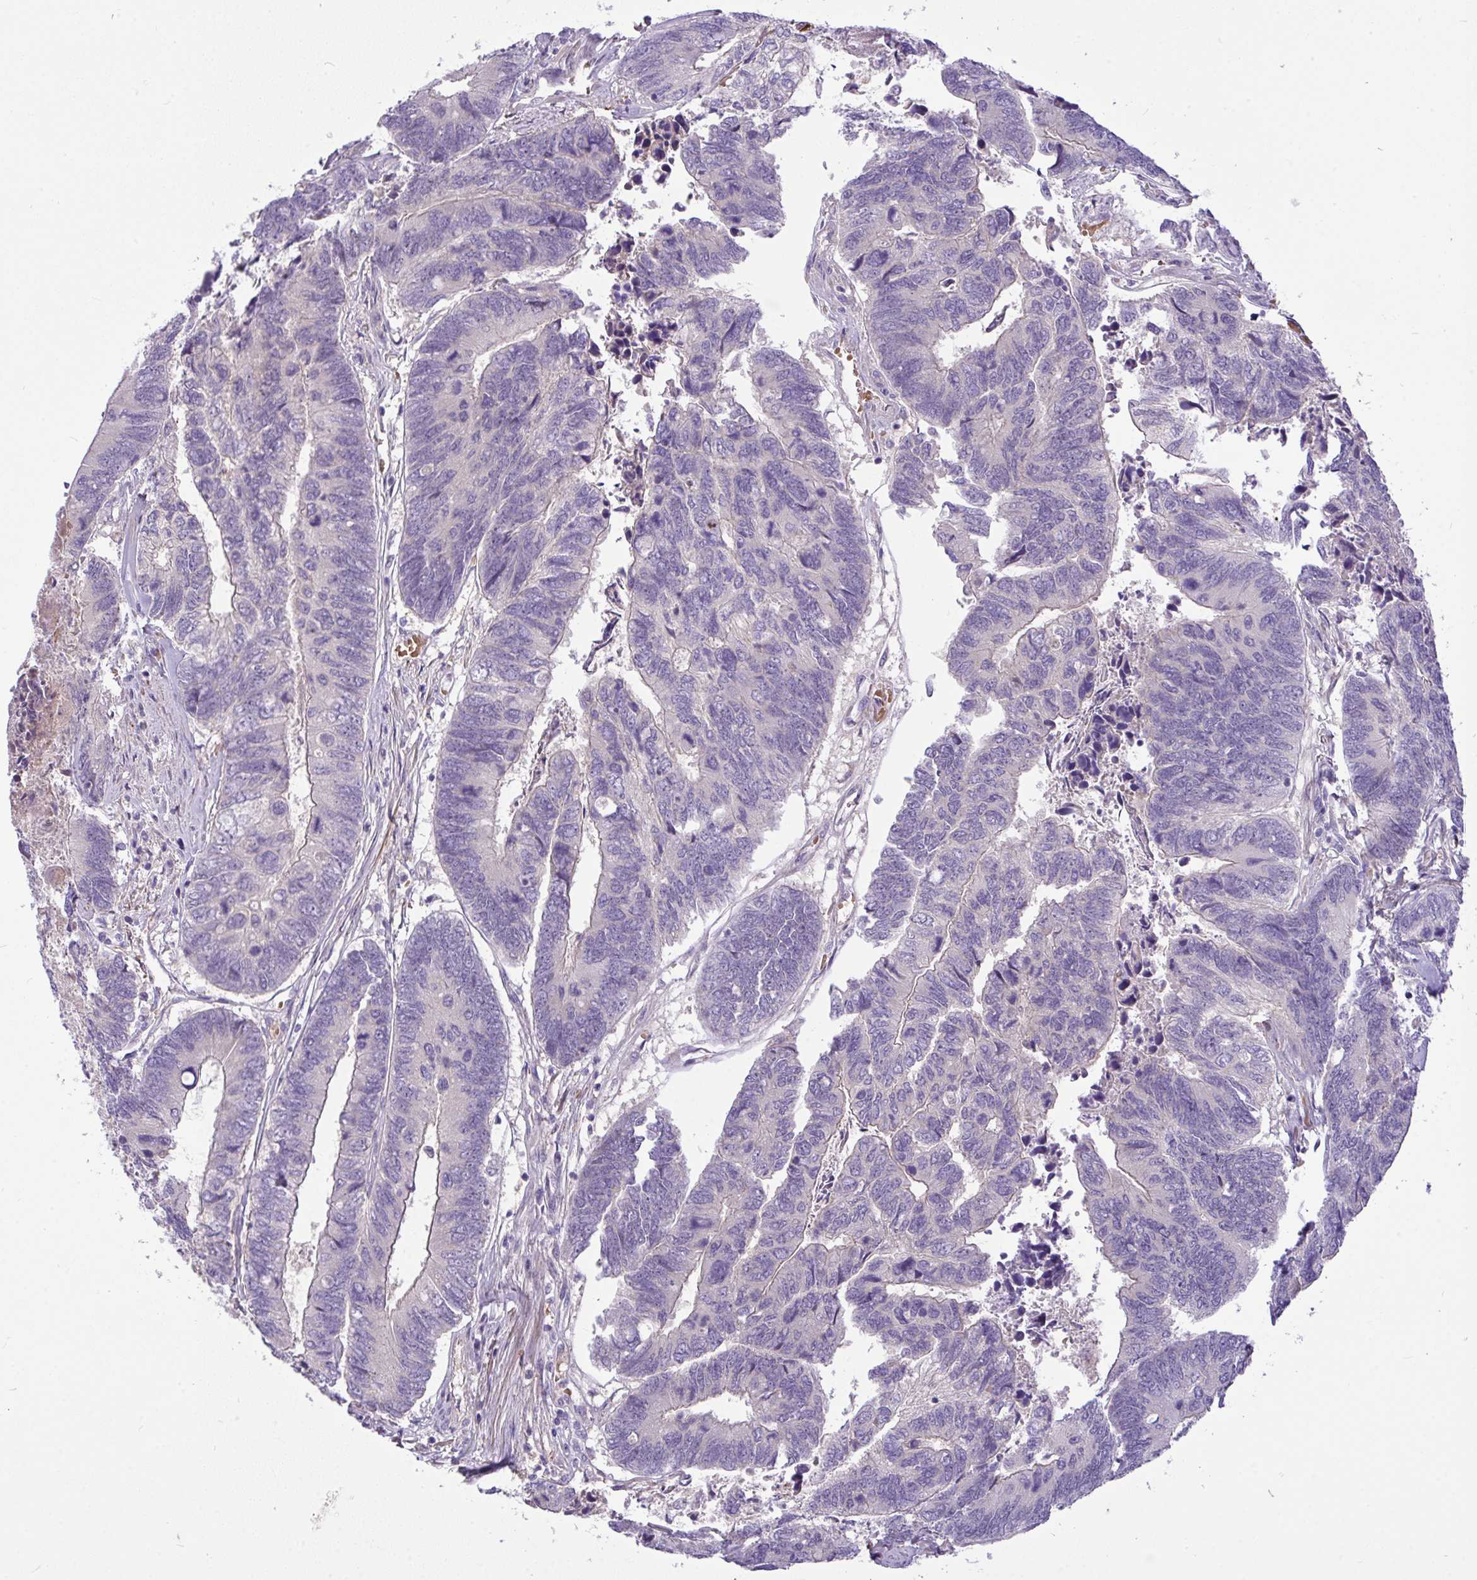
{"staining": {"intensity": "negative", "quantity": "none", "location": "none"}, "tissue": "colorectal cancer", "cell_type": "Tumor cells", "image_type": "cancer", "snomed": [{"axis": "morphology", "description": "Adenocarcinoma, NOS"}, {"axis": "topography", "description": "Colon"}], "caption": "Immunohistochemistry photomicrograph of human colorectal cancer stained for a protein (brown), which exhibits no positivity in tumor cells.", "gene": "MOCS1", "patient": {"sex": "female", "age": 67}}